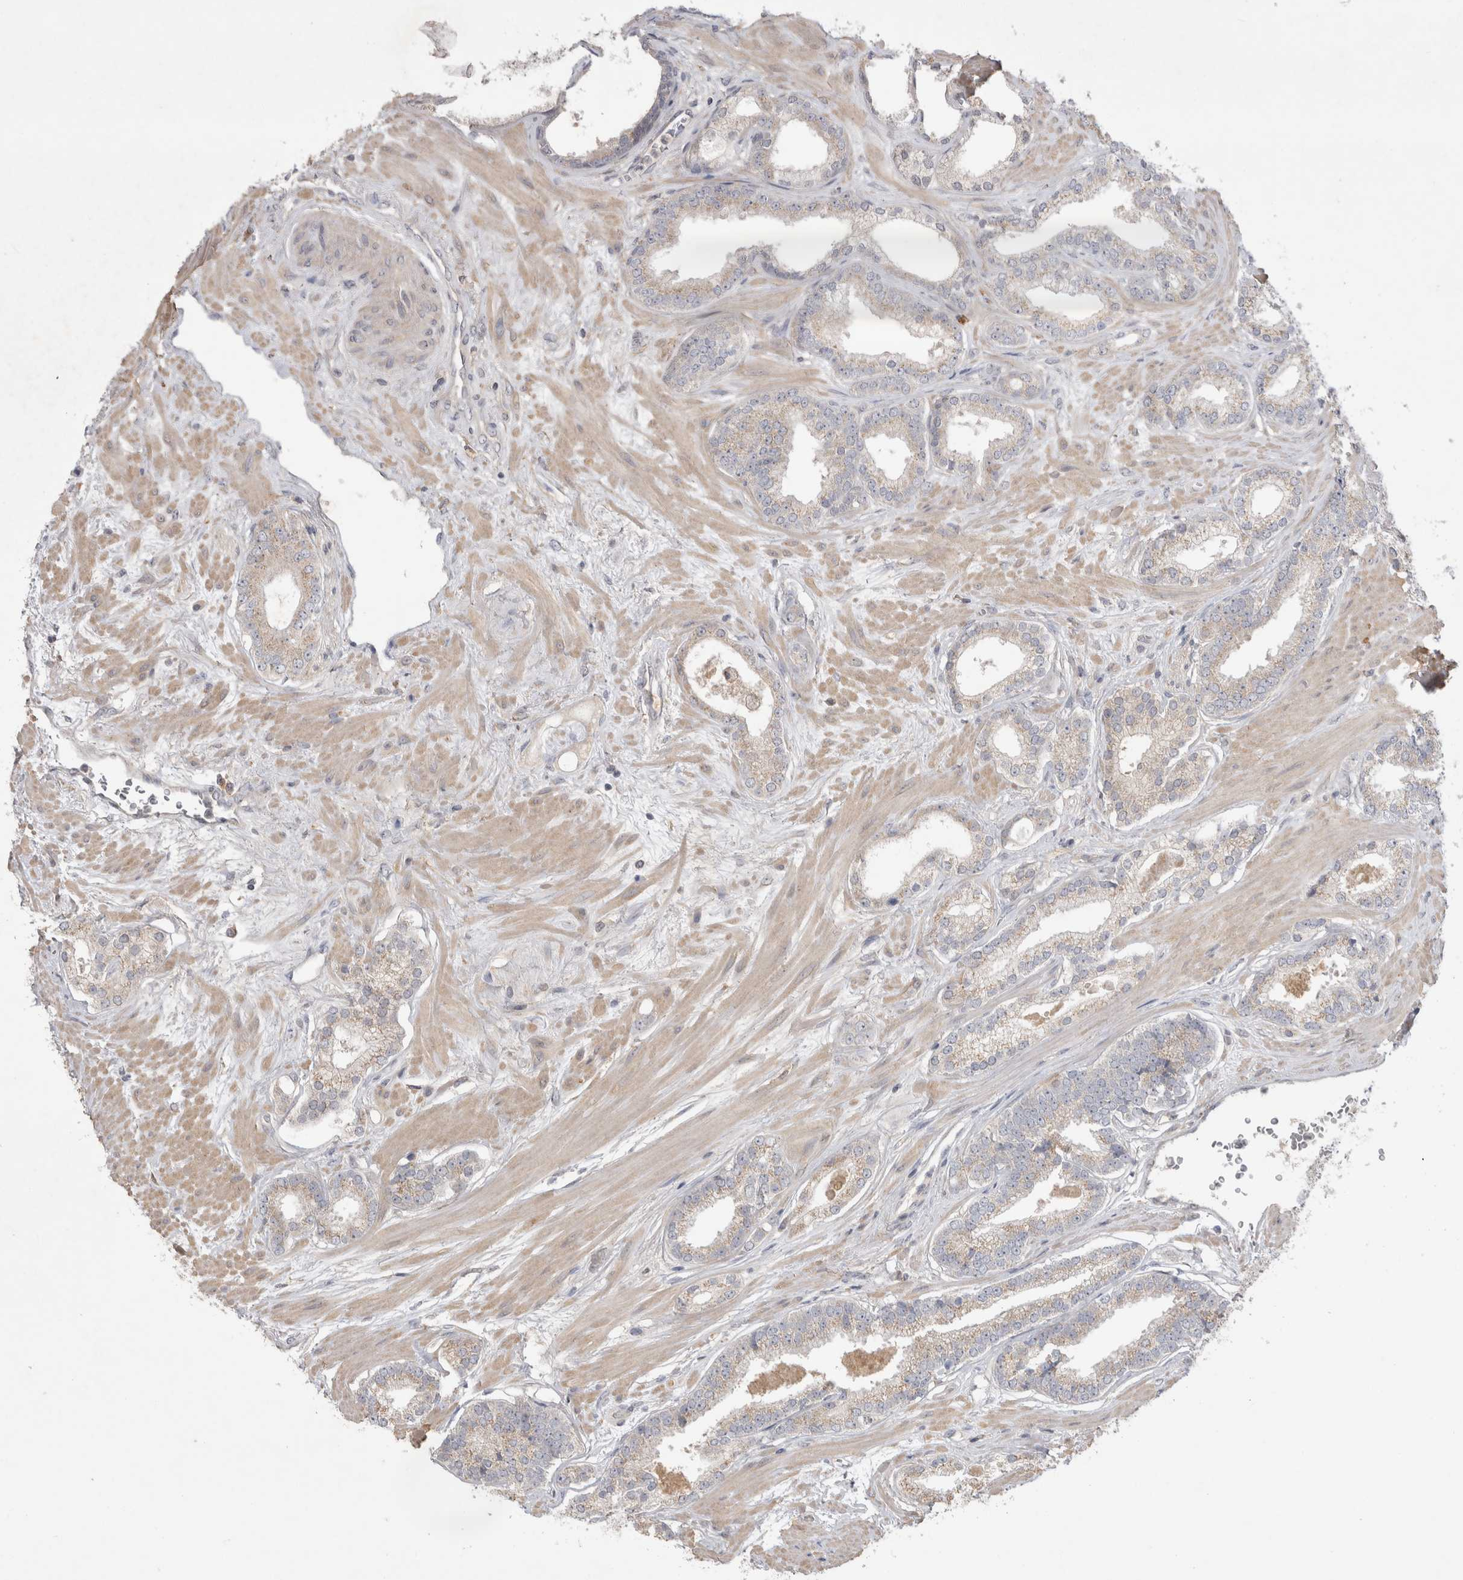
{"staining": {"intensity": "weak", "quantity": "25%-75%", "location": "cytoplasmic/membranous"}, "tissue": "prostate cancer", "cell_type": "Tumor cells", "image_type": "cancer", "snomed": [{"axis": "morphology", "description": "Adenocarcinoma, Low grade"}, {"axis": "topography", "description": "Prostate"}], "caption": "Protein staining demonstrates weak cytoplasmic/membranous staining in approximately 25%-75% of tumor cells in prostate low-grade adenocarcinoma.", "gene": "SRD5A3", "patient": {"sex": "male", "age": 70}}